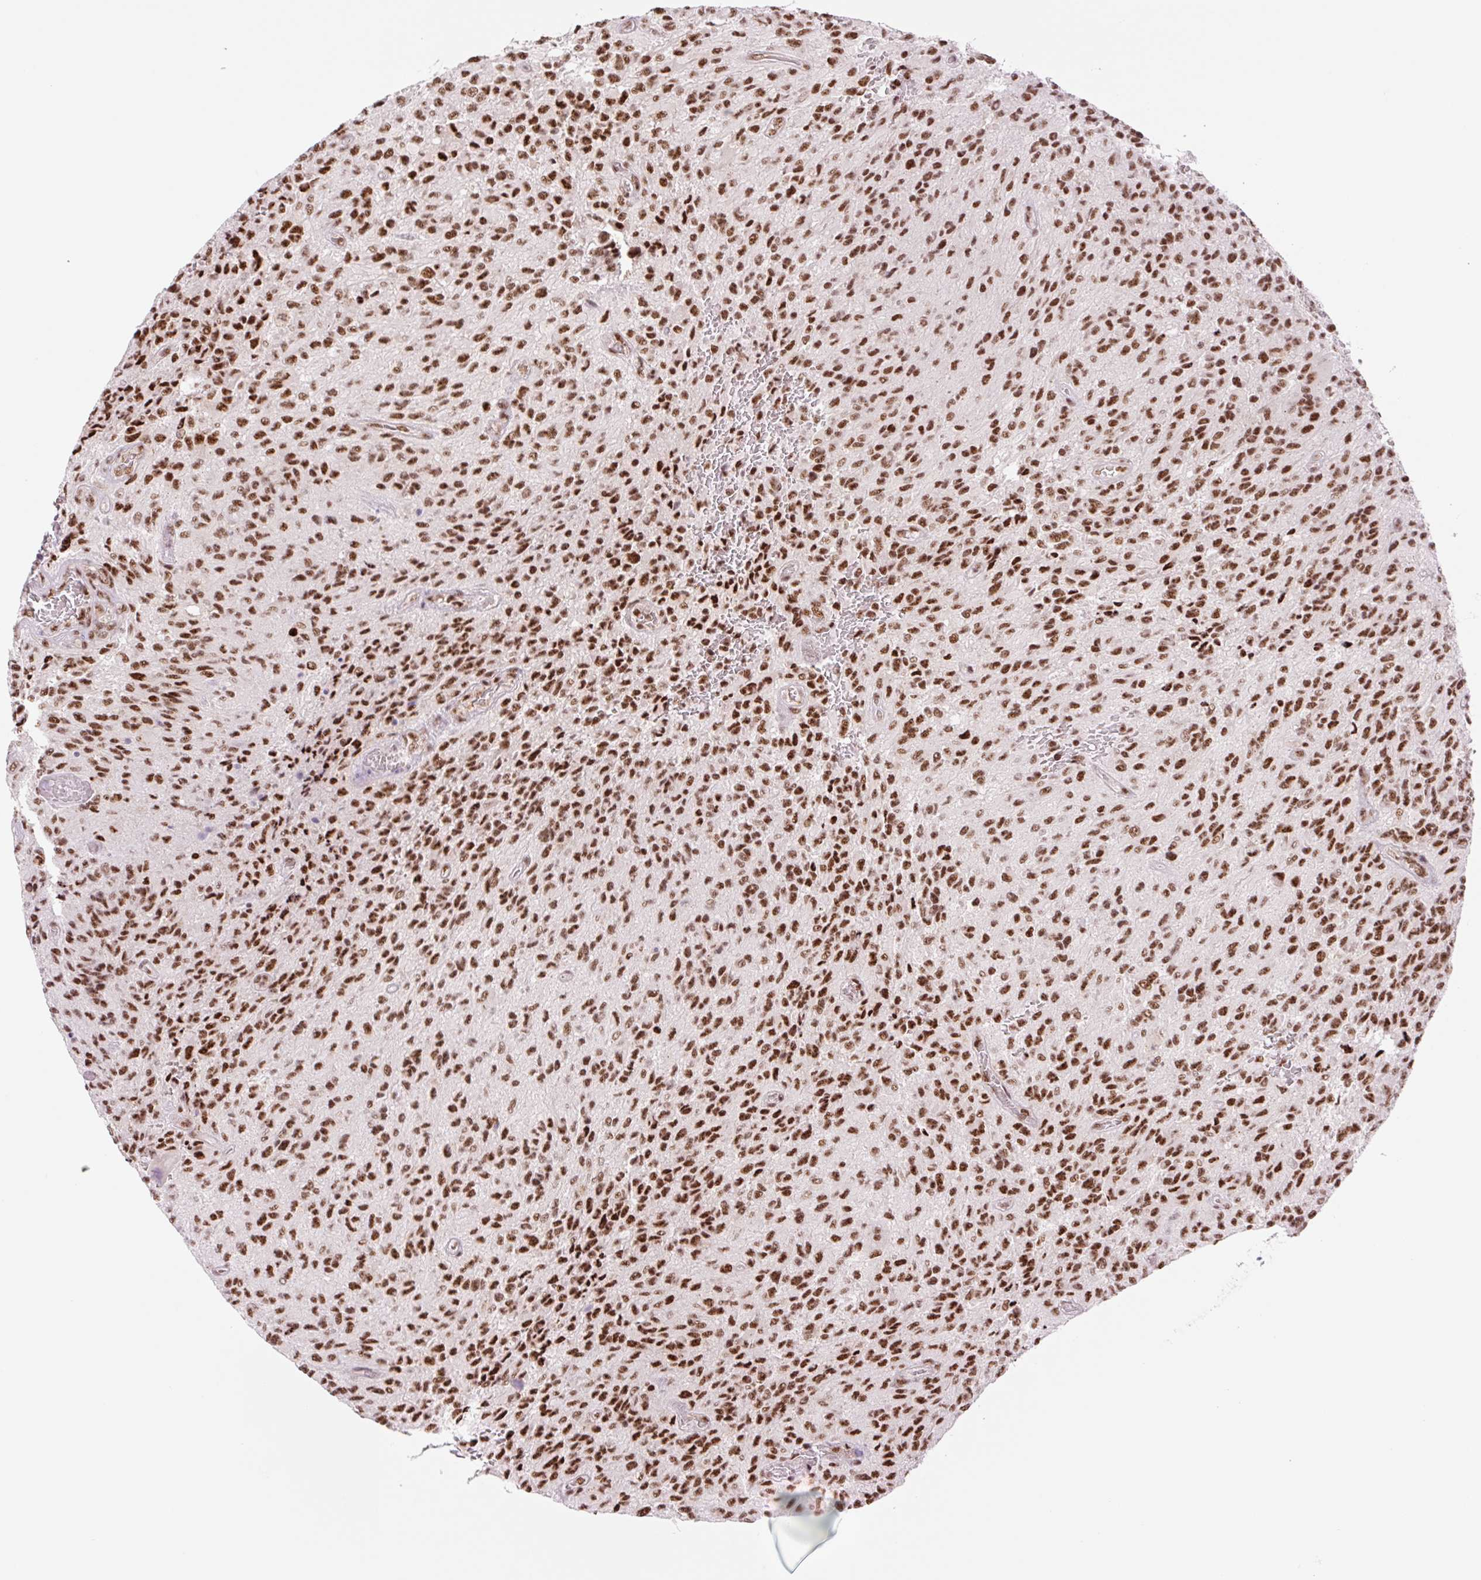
{"staining": {"intensity": "strong", "quantity": ">75%", "location": "nuclear"}, "tissue": "glioma", "cell_type": "Tumor cells", "image_type": "cancer", "snomed": [{"axis": "morphology", "description": "Normal tissue, NOS"}, {"axis": "morphology", "description": "Glioma, malignant, High grade"}, {"axis": "topography", "description": "Cerebral cortex"}], "caption": "This is an image of immunohistochemistry (IHC) staining of high-grade glioma (malignant), which shows strong expression in the nuclear of tumor cells.", "gene": "PRDM11", "patient": {"sex": "male", "age": 56}}